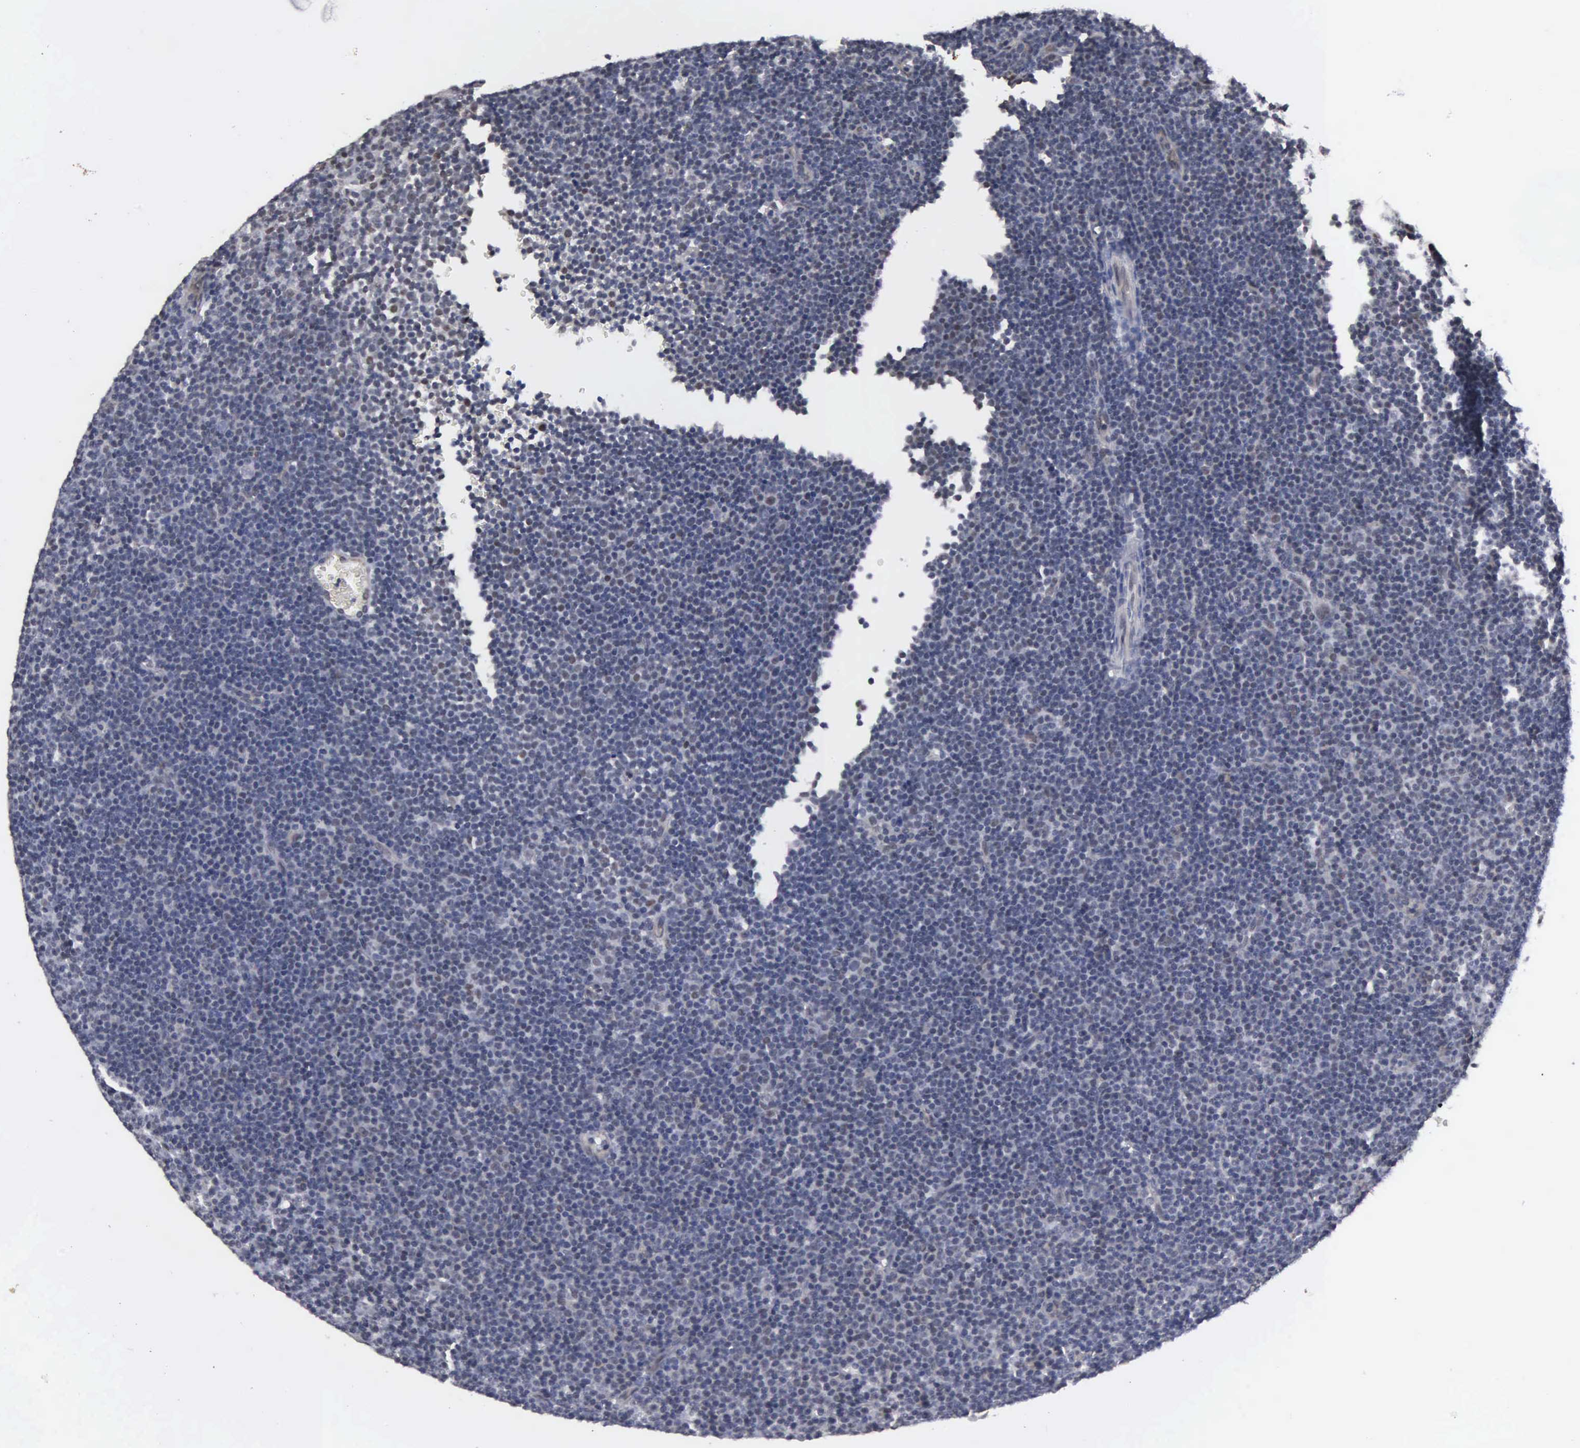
{"staining": {"intensity": "negative", "quantity": "none", "location": "none"}, "tissue": "lymphoma", "cell_type": "Tumor cells", "image_type": "cancer", "snomed": [{"axis": "morphology", "description": "Malignant lymphoma, non-Hodgkin's type, Low grade"}, {"axis": "topography", "description": "Lymph node"}], "caption": "Immunohistochemistry (IHC) of low-grade malignant lymphoma, non-Hodgkin's type exhibits no positivity in tumor cells.", "gene": "ZBTB33", "patient": {"sex": "male", "age": 57}}